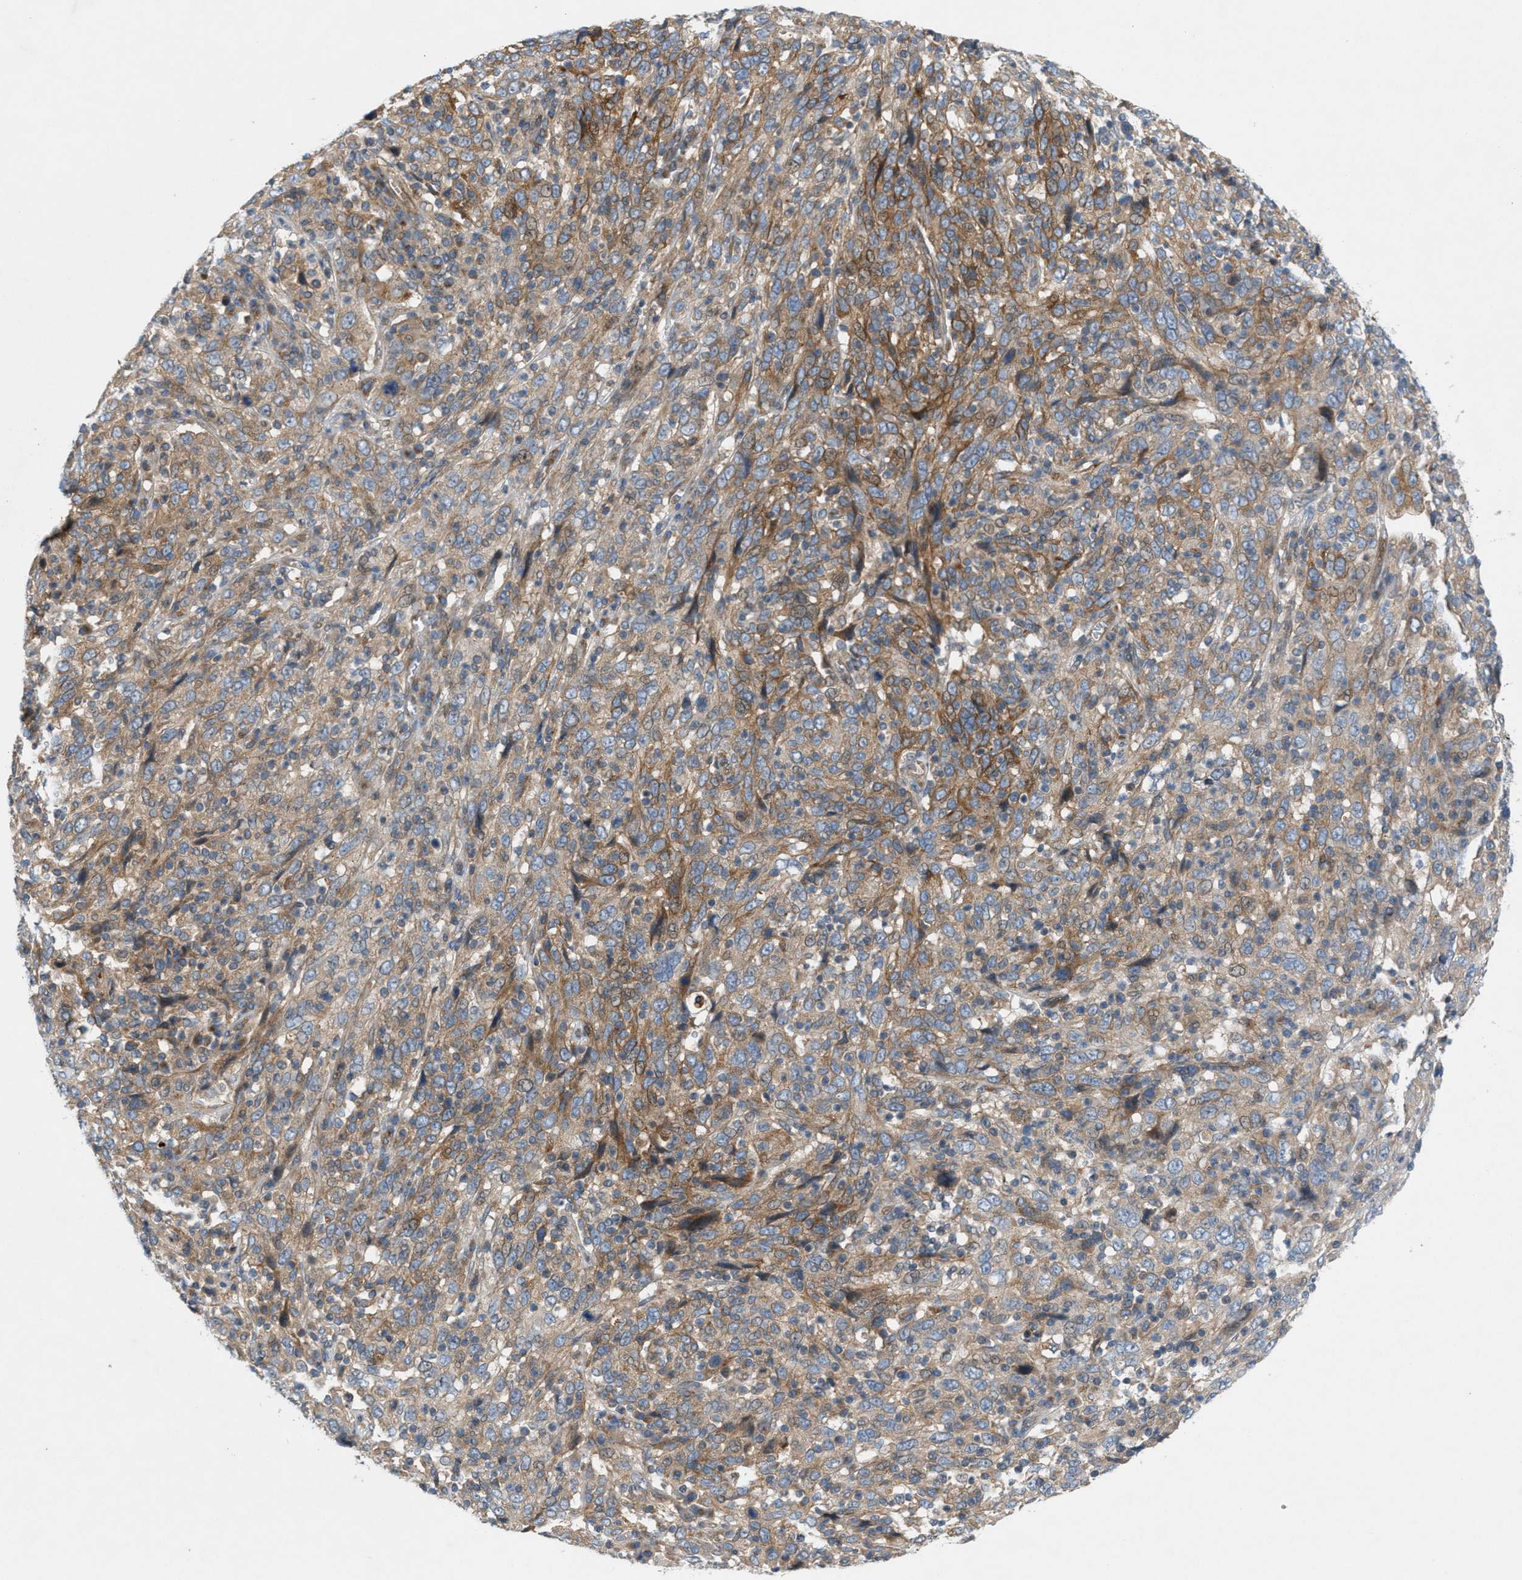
{"staining": {"intensity": "moderate", "quantity": ">75%", "location": "cytoplasmic/membranous"}, "tissue": "cervical cancer", "cell_type": "Tumor cells", "image_type": "cancer", "snomed": [{"axis": "morphology", "description": "Squamous cell carcinoma, NOS"}, {"axis": "topography", "description": "Cervix"}], "caption": "There is medium levels of moderate cytoplasmic/membranous positivity in tumor cells of squamous cell carcinoma (cervical), as demonstrated by immunohistochemical staining (brown color).", "gene": "CYB5D1", "patient": {"sex": "female", "age": 46}}